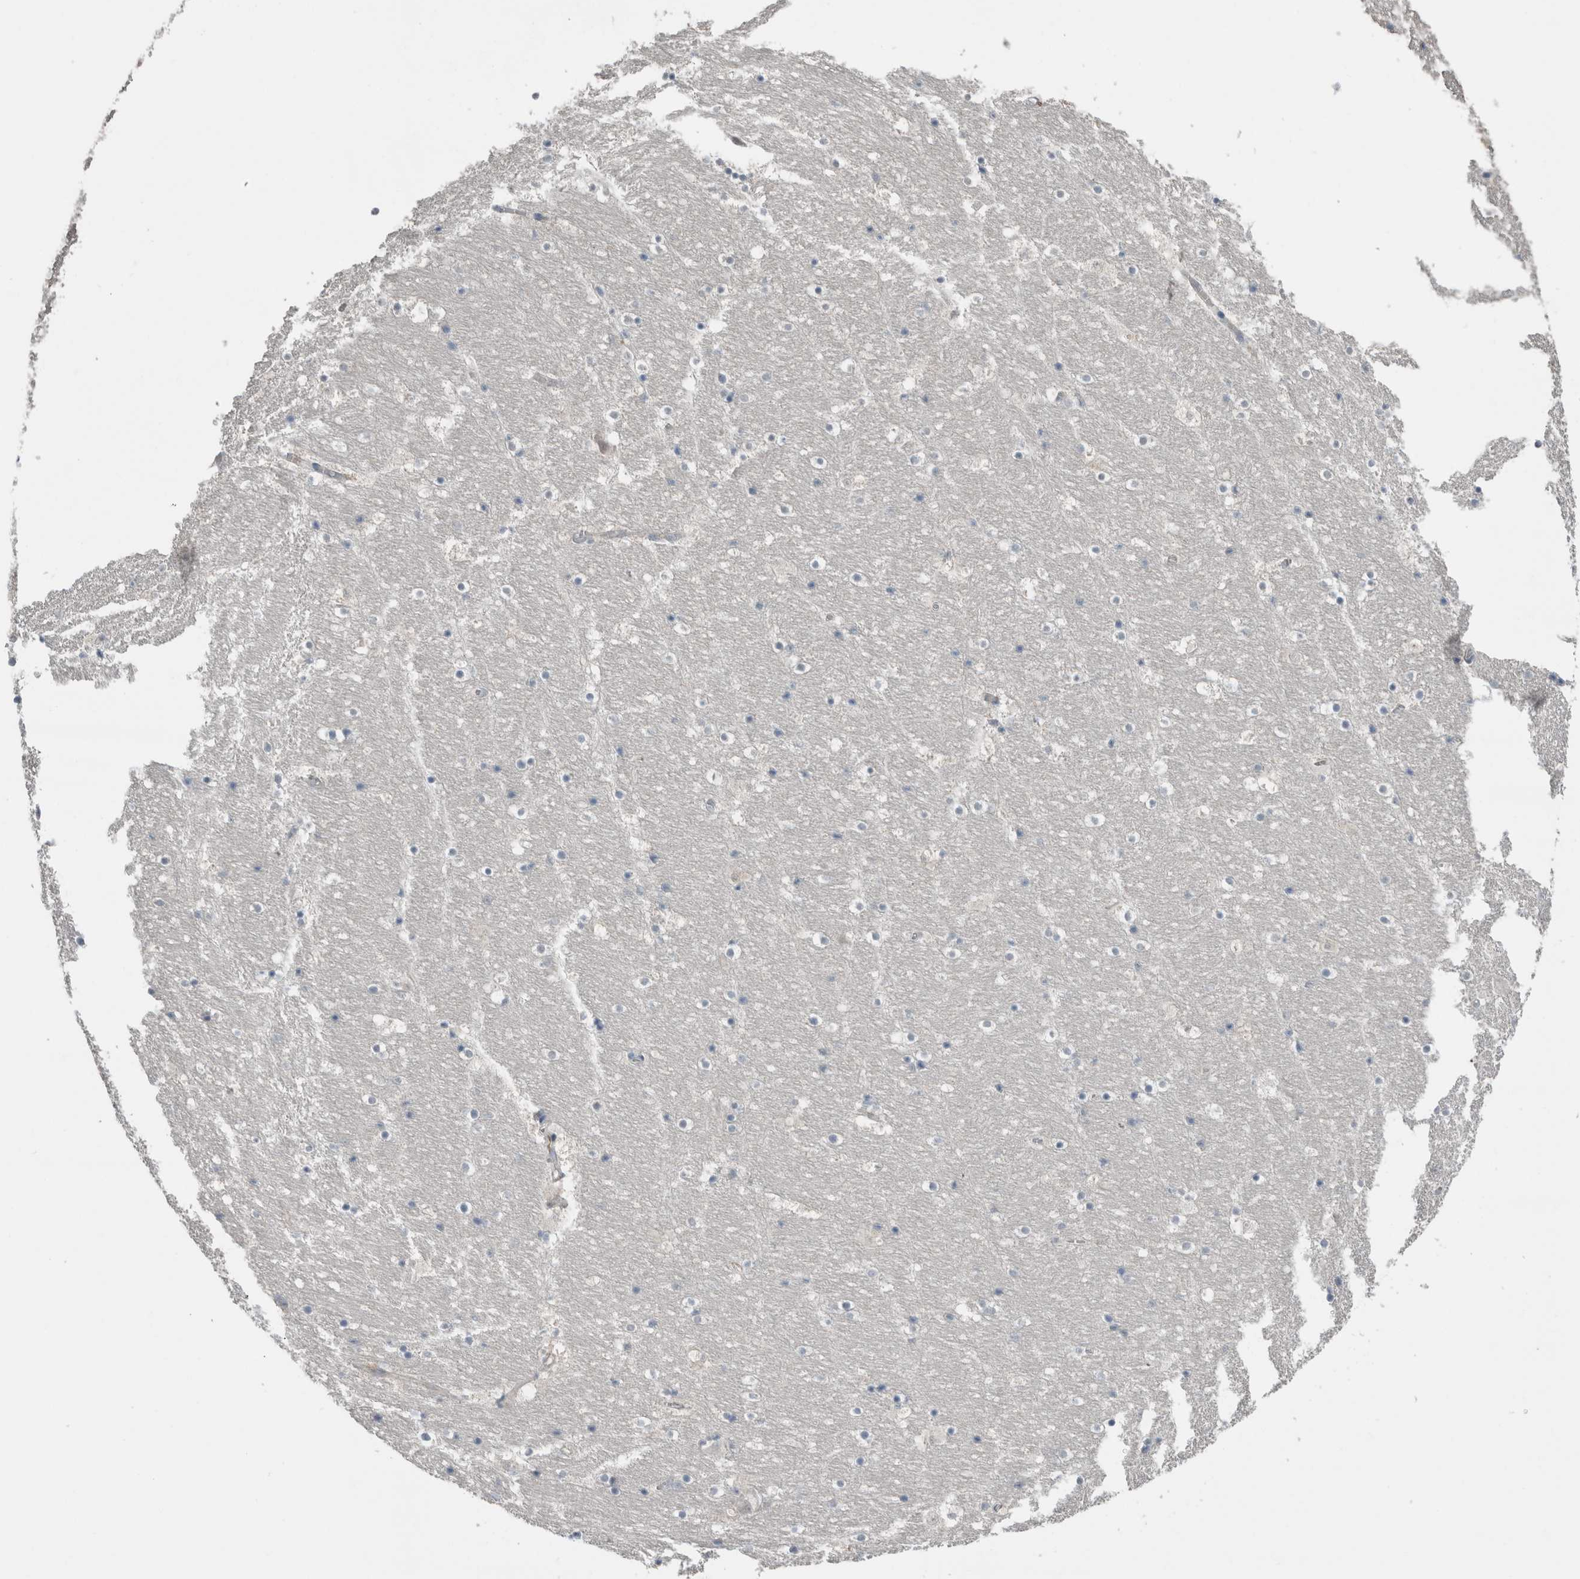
{"staining": {"intensity": "negative", "quantity": "none", "location": "none"}, "tissue": "hippocampus", "cell_type": "Glial cells", "image_type": "normal", "snomed": [{"axis": "morphology", "description": "Normal tissue, NOS"}, {"axis": "topography", "description": "Hippocampus"}], "caption": "High power microscopy histopathology image of an immunohistochemistry photomicrograph of unremarkable hippocampus, revealing no significant expression in glial cells.", "gene": "CRNN", "patient": {"sex": "male", "age": 45}}